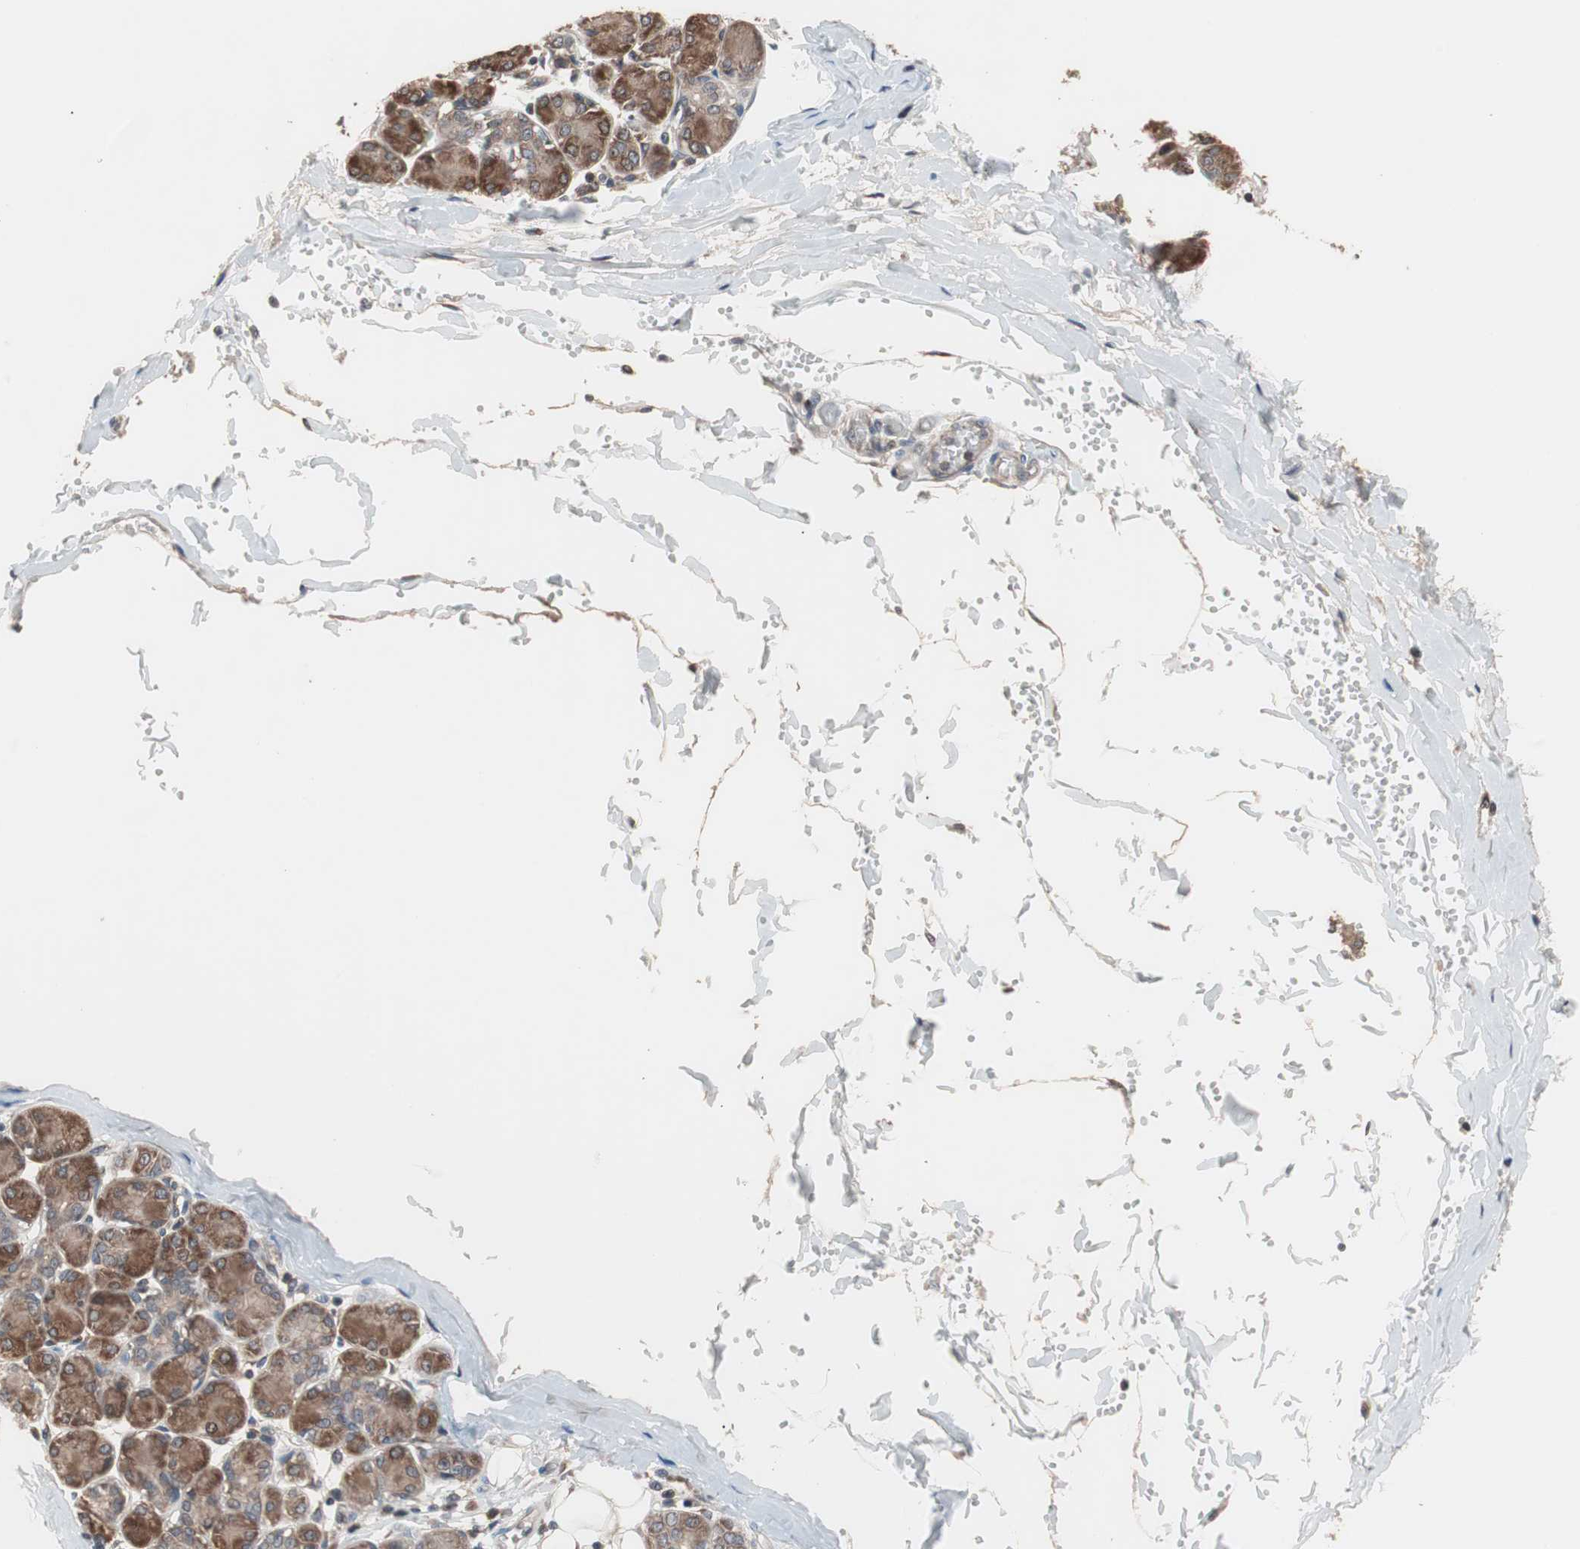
{"staining": {"intensity": "moderate", "quantity": "25%-75%", "location": "cytoplasmic/membranous"}, "tissue": "salivary gland", "cell_type": "Glandular cells", "image_type": "normal", "snomed": [{"axis": "morphology", "description": "Normal tissue, NOS"}, {"axis": "morphology", "description": "Inflammation, NOS"}, {"axis": "topography", "description": "Lymph node"}, {"axis": "topography", "description": "Salivary gland"}], "caption": "Immunohistochemical staining of unremarkable salivary gland shows 25%-75% levels of moderate cytoplasmic/membranous protein expression in approximately 25%-75% of glandular cells. (brown staining indicates protein expression, while blue staining denotes nuclei).", "gene": "IRS1", "patient": {"sex": "male", "age": 3}}